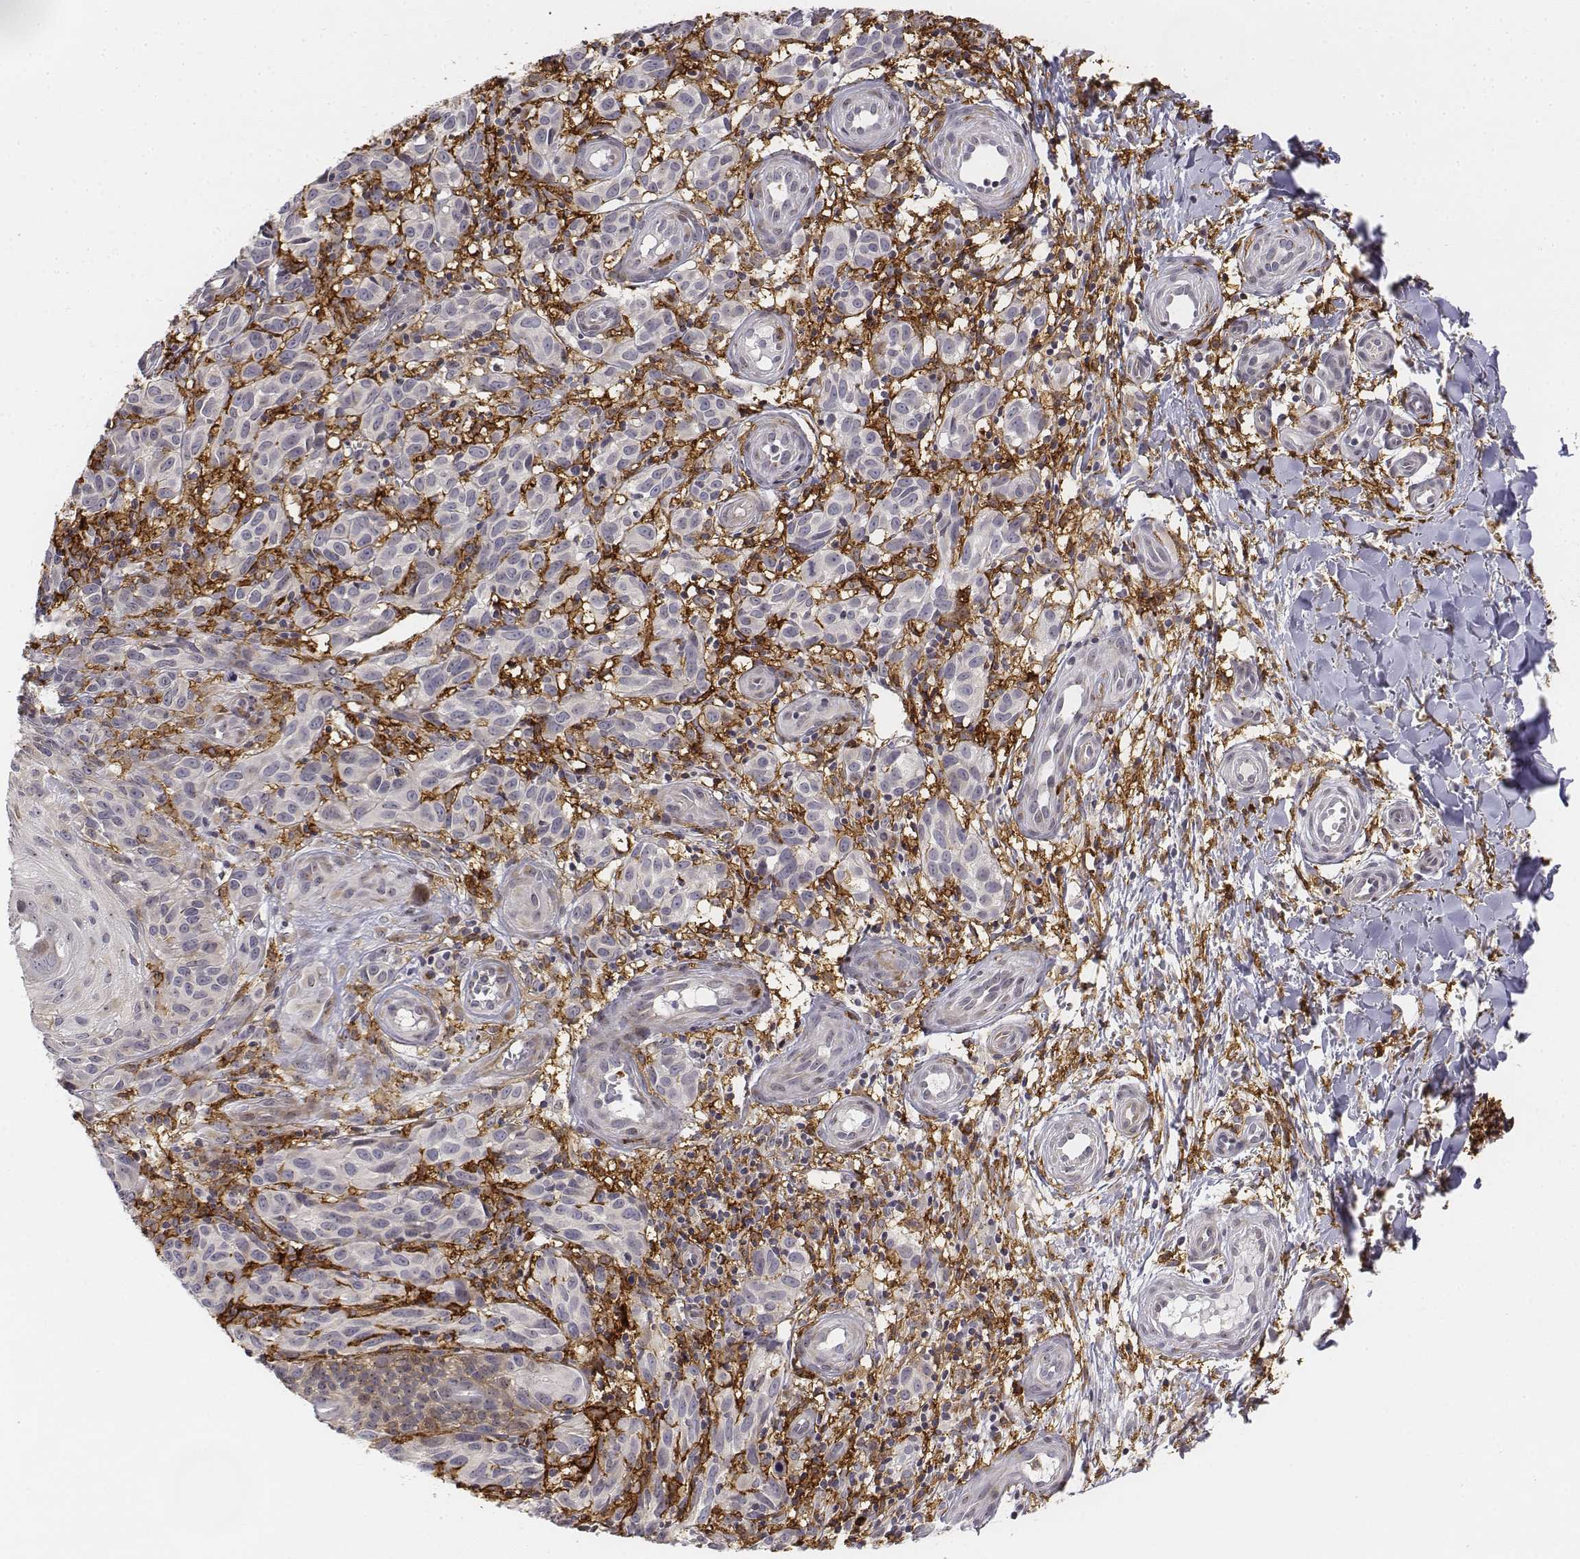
{"staining": {"intensity": "negative", "quantity": "none", "location": "none"}, "tissue": "melanoma", "cell_type": "Tumor cells", "image_type": "cancer", "snomed": [{"axis": "morphology", "description": "Malignant melanoma, NOS"}, {"axis": "topography", "description": "Skin"}], "caption": "This micrograph is of malignant melanoma stained with immunohistochemistry (IHC) to label a protein in brown with the nuclei are counter-stained blue. There is no positivity in tumor cells.", "gene": "CD14", "patient": {"sex": "female", "age": 53}}